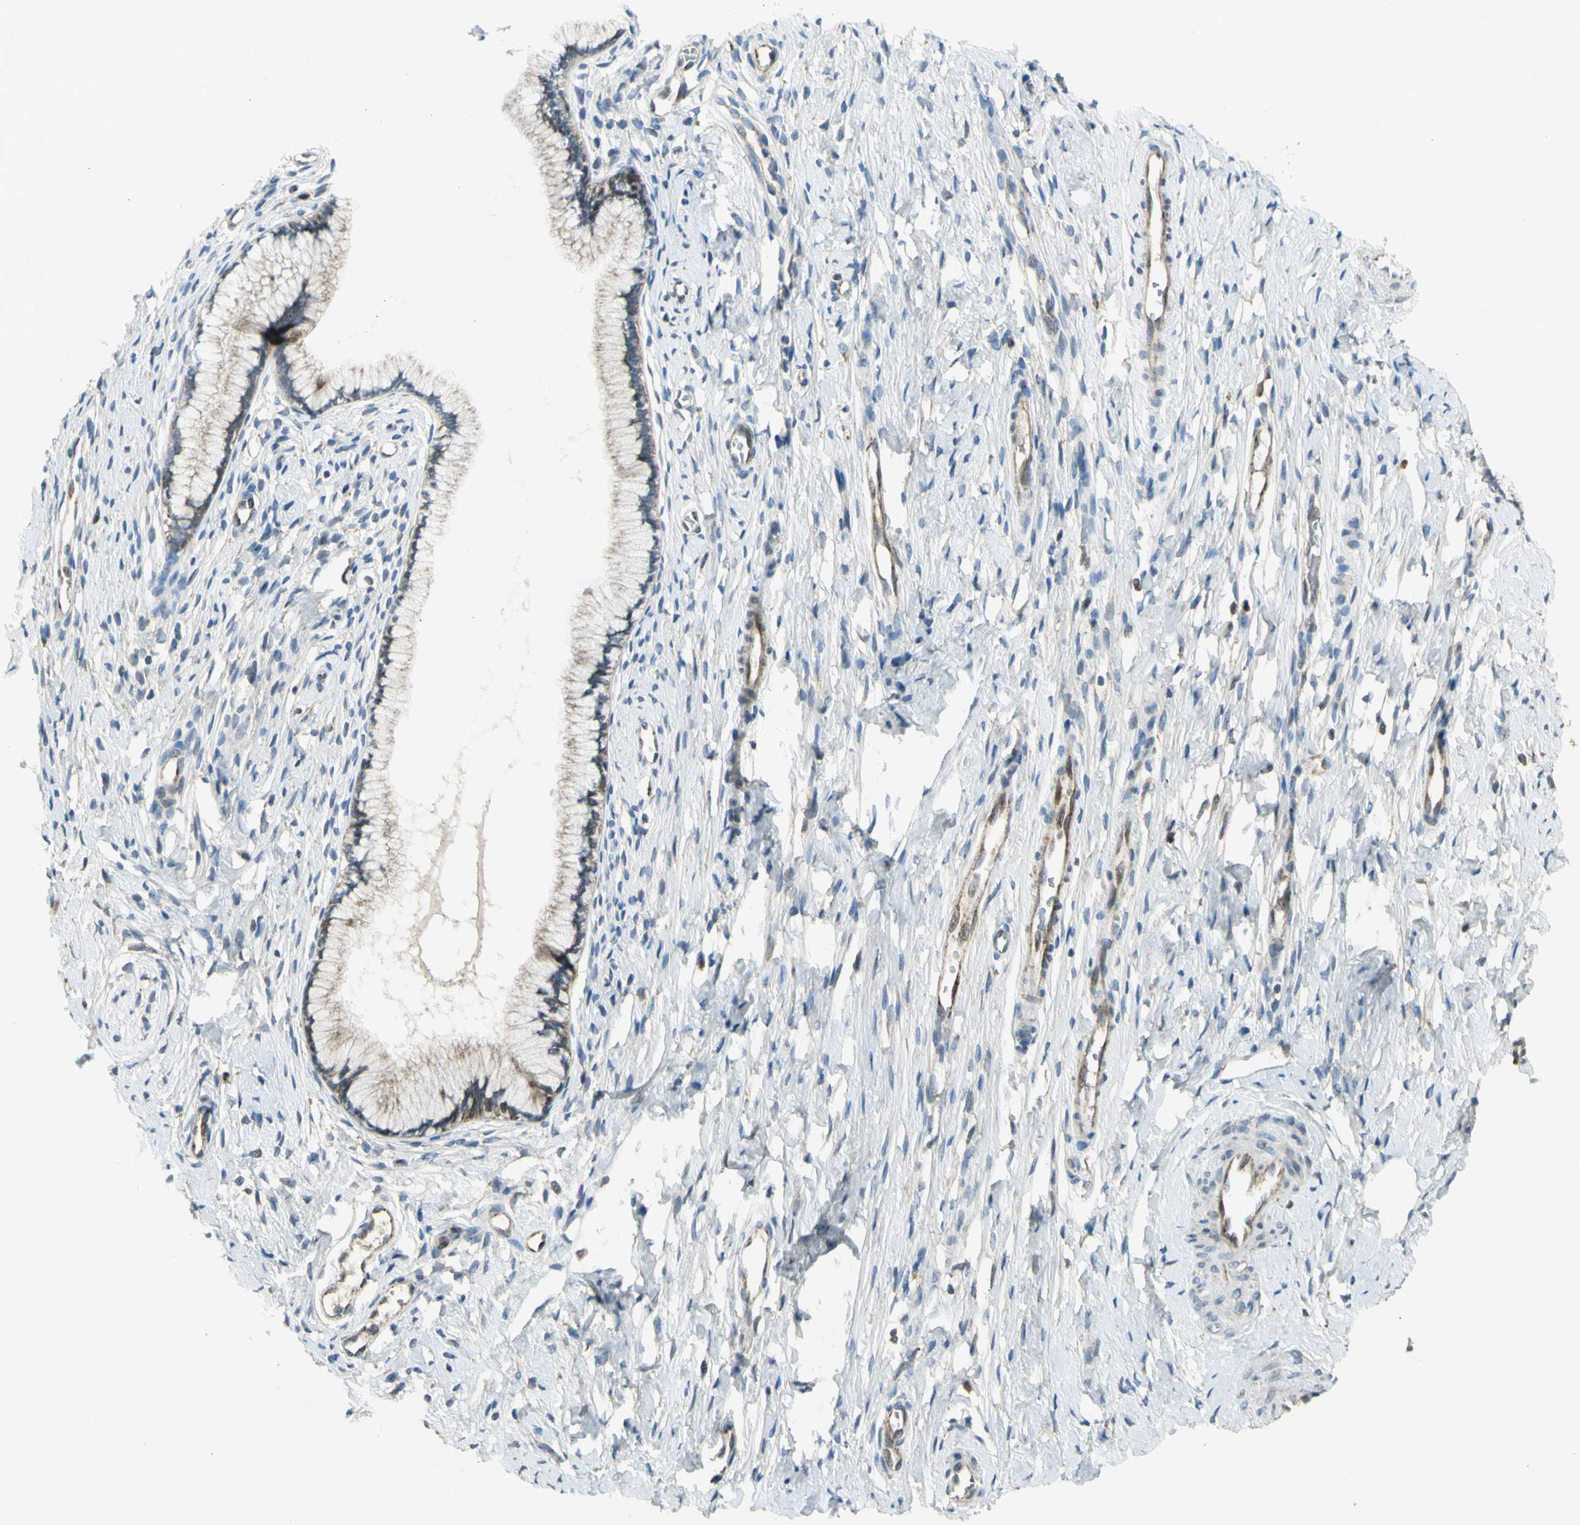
{"staining": {"intensity": "weak", "quantity": ">75%", "location": "cytoplasmic/membranous"}, "tissue": "cervix", "cell_type": "Glandular cells", "image_type": "normal", "snomed": [{"axis": "morphology", "description": "Normal tissue, NOS"}, {"axis": "topography", "description": "Cervix"}], "caption": "Protein analysis of normal cervix displays weak cytoplasmic/membranous expression in approximately >75% of glandular cells. The staining was performed using DAB to visualize the protein expression in brown, while the nuclei were stained in blue with hematoxylin (Magnification: 20x).", "gene": "NPHP3", "patient": {"sex": "female", "age": 65}}